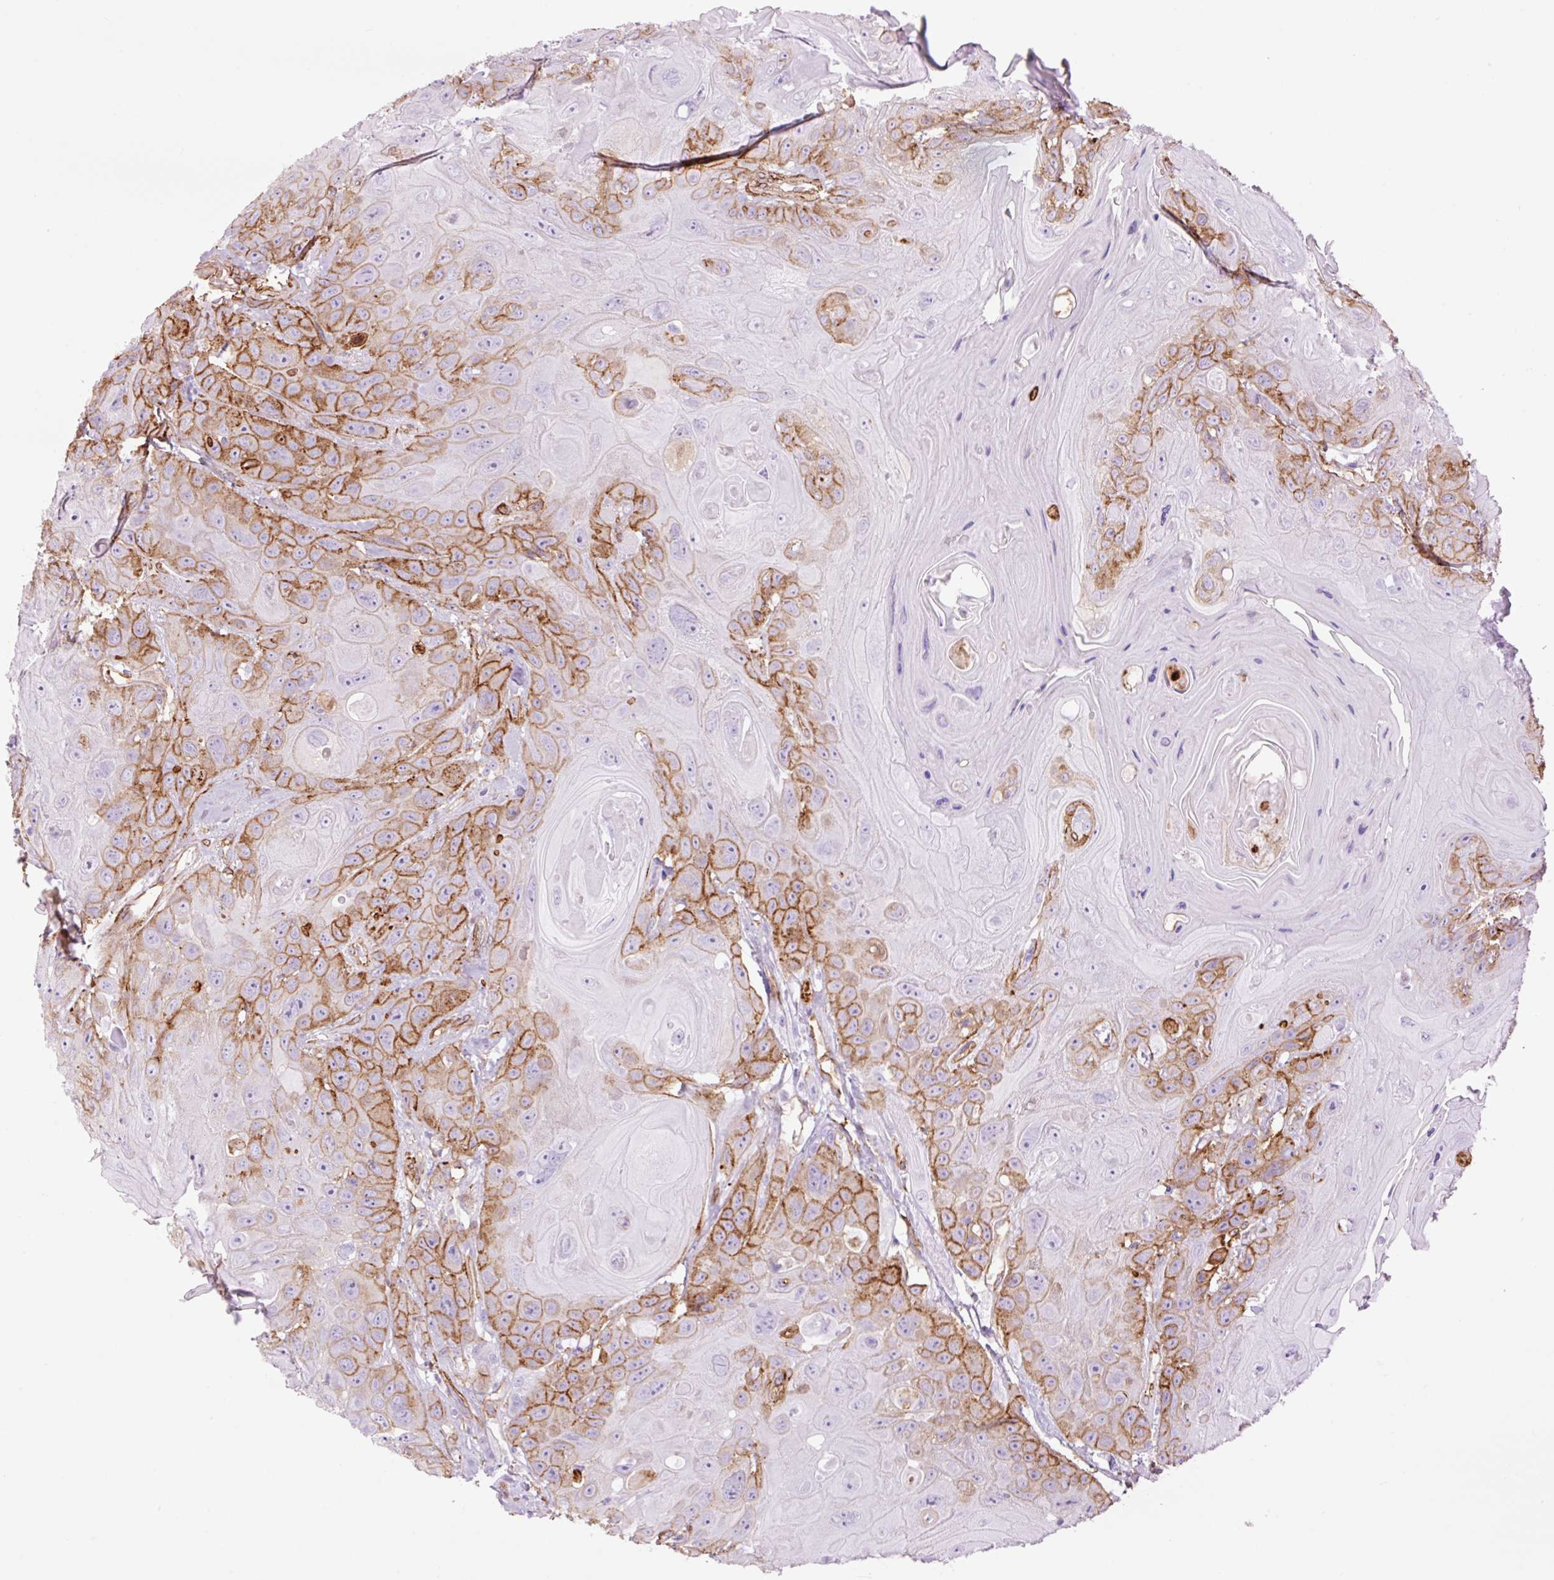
{"staining": {"intensity": "moderate", "quantity": "25%-75%", "location": "cytoplasmic/membranous"}, "tissue": "head and neck cancer", "cell_type": "Tumor cells", "image_type": "cancer", "snomed": [{"axis": "morphology", "description": "Squamous cell carcinoma, NOS"}, {"axis": "topography", "description": "Head-Neck"}], "caption": "Moderate cytoplasmic/membranous staining for a protein is seen in approximately 25%-75% of tumor cells of head and neck cancer (squamous cell carcinoma) using IHC.", "gene": "CAV1", "patient": {"sex": "female", "age": 59}}